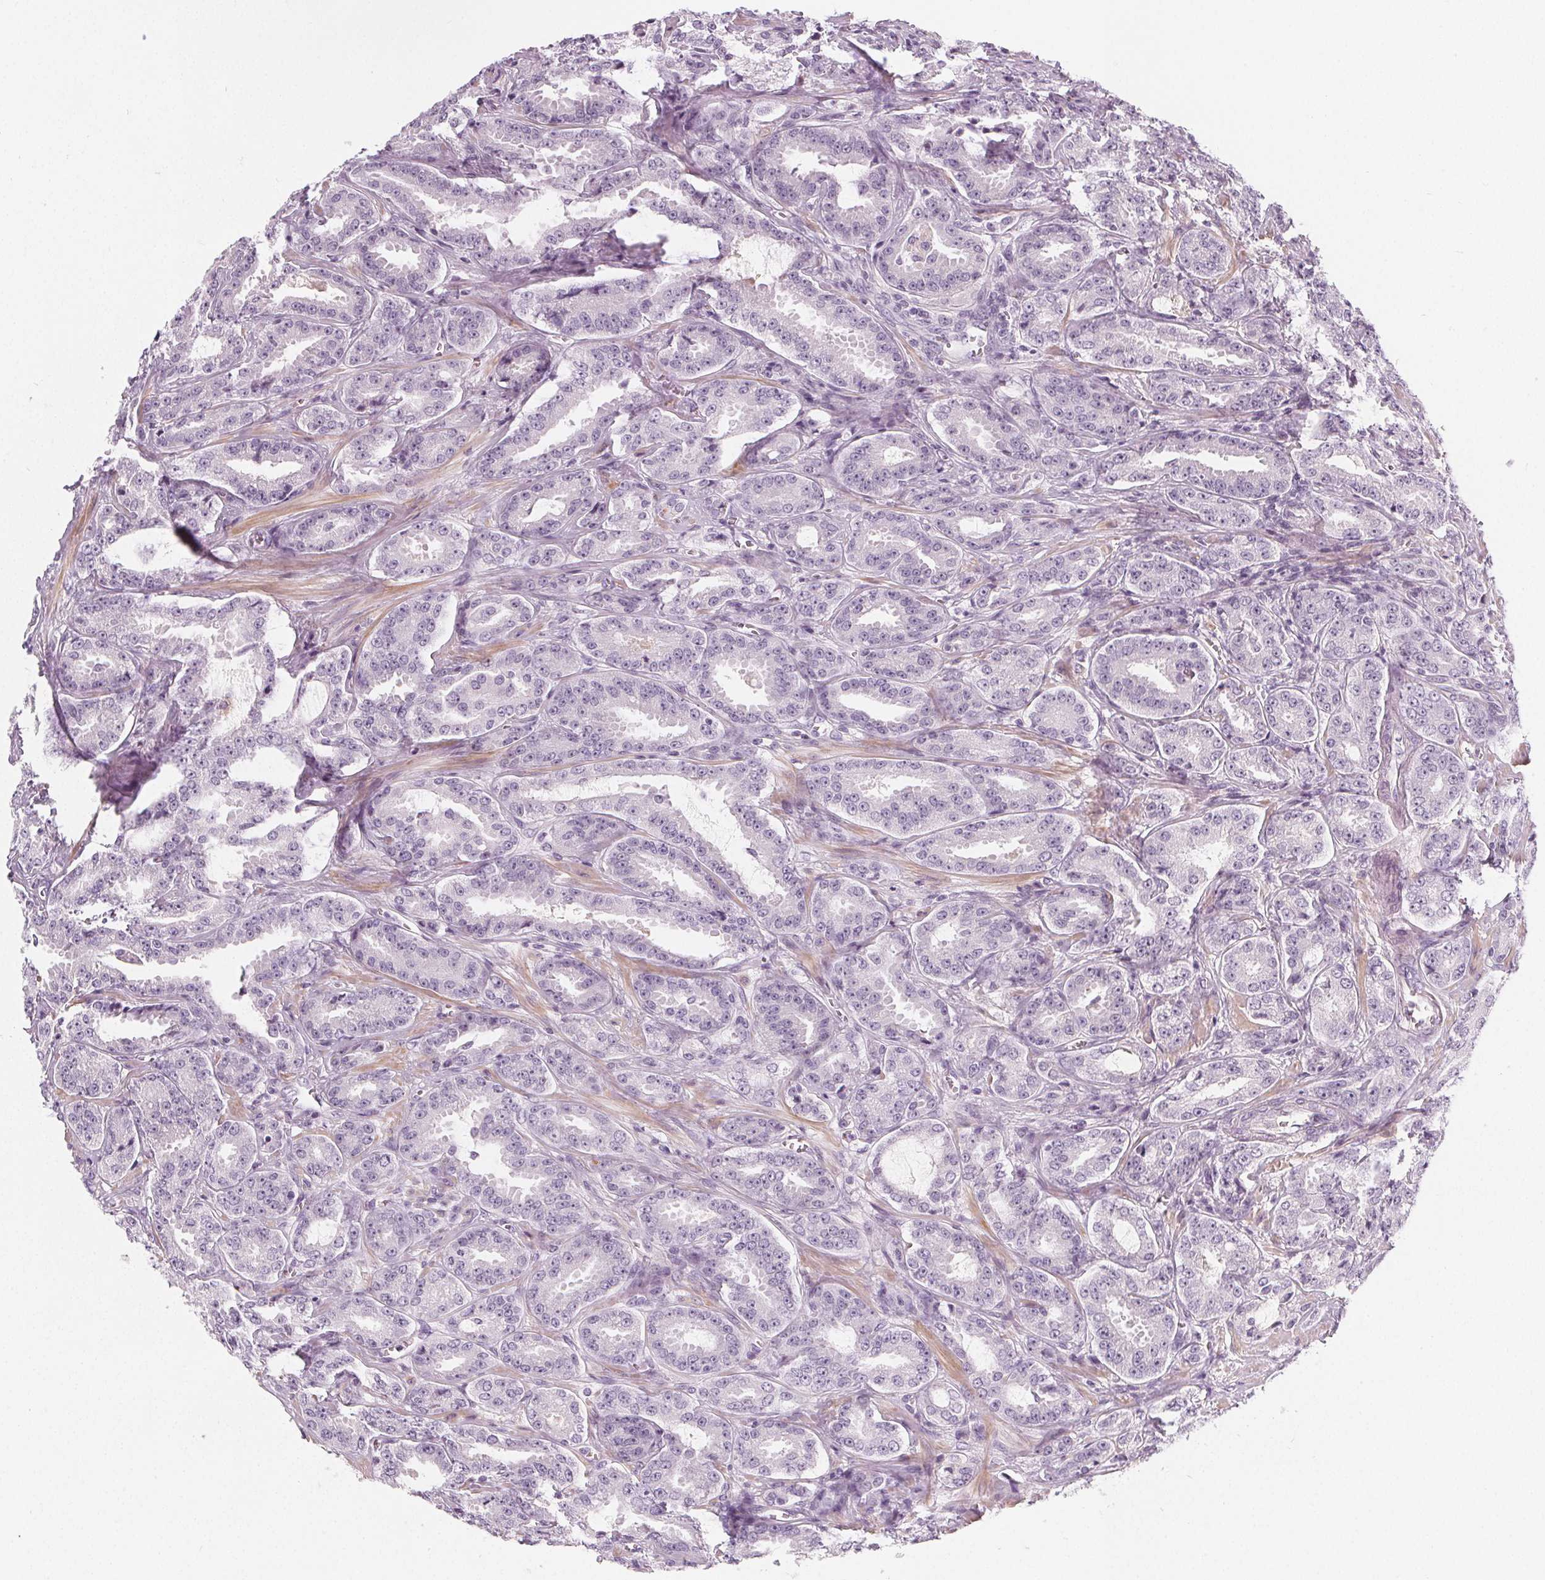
{"staining": {"intensity": "negative", "quantity": "none", "location": "none"}, "tissue": "prostate cancer", "cell_type": "Tumor cells", "image_type": "cancer", "snomed": [{"axis": "morphology", "description": "Adenocarcinoma, High grade"}, {"axis": "topography", "description": "Prostate"}], "caption": "High power microscopy histopathology image of an immunohistochemistry histopathology image of prostate high-grade adenocarcinoma, revealing no significant staining in tumor cells. Brightfield microscopy of IHC stained with DAB (3,3'-diaminobenzidine) (brown) and hematoxylin (blue), captured at high magnification.", "gene": "SLC5A12", "patient": {"sex": "male", "age": 64}}